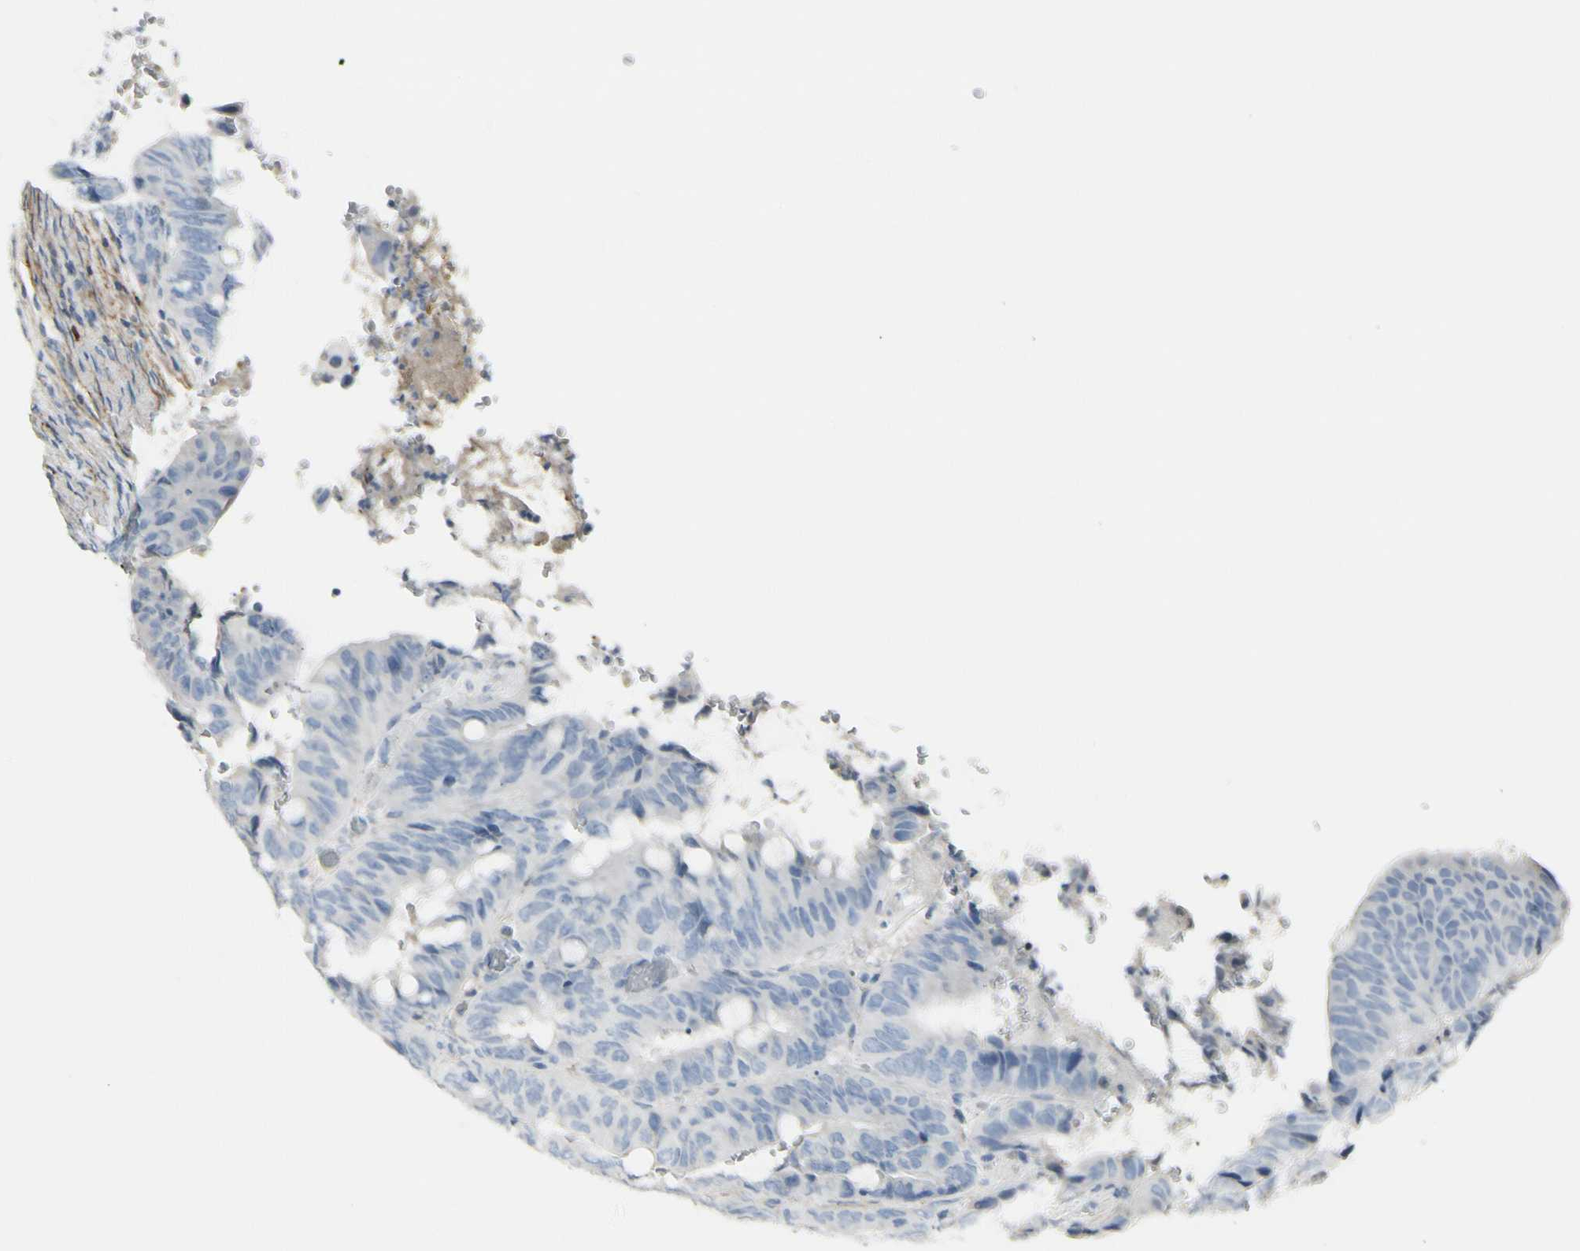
{"staining": {"intensity": "negative", "quantity": "none", "location": "none"}, "tissue": "colorectal cancer", "cell_type": "Tumor cells", "image_type": "cancer", "snomed": [{"axis": "morphology", "description": "Normal tissue, NOS"}, {"axis": "morphology", "description": "Adenocarcinoma, NOS"}, {"axis": "topography", "description": "Rectum"}, {"axis": "topography", "description": "Peripheral nerve tissue"}], "caption": "Colorectal cancer (adenocarcinoma) stained for a protein using immunohistochemistry shows no staining tumor cells.", "gene": "CACNA2D1", "patient": {"sex": "male", "age": 92}}